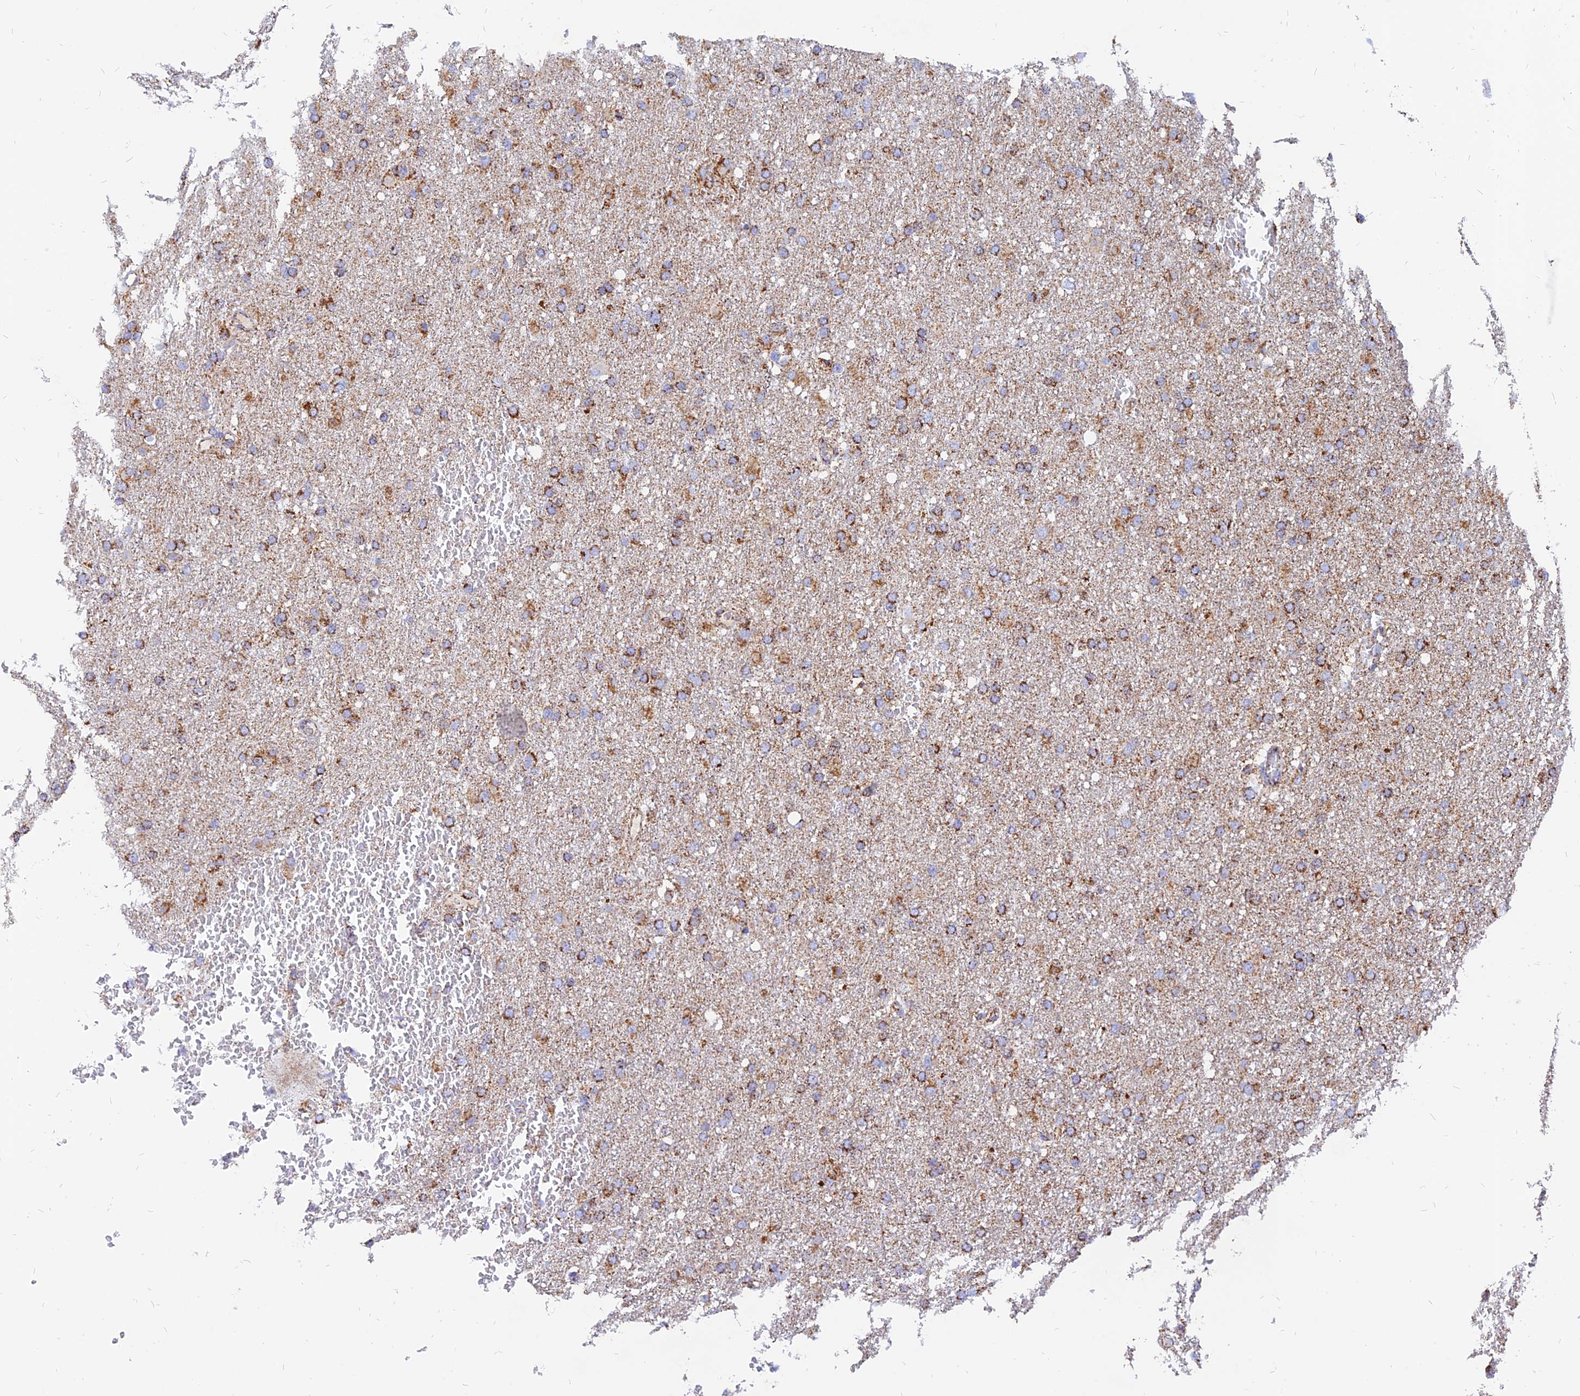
{"staining": {"intensity": "moderate", "quantity": ">75%", "location": "cytoplasmic/membranous"}, "tissue": "glioma", "cell_type": "Tumor cells", "image_type": "cancer", "snomed": [{"axis": "morphology", "description": "Glioma, malignant, High grade"}, {"axis": "topography", "description": "Cerebral cortex"}], "caption": "Brown immunohistochemical staining in human glioma shows moderate cytoplasmic/membranous expression in approximately >75% of tumor cells.", "gene": "NDUFB6", "patient": {"sex": "female", "age": 36}}